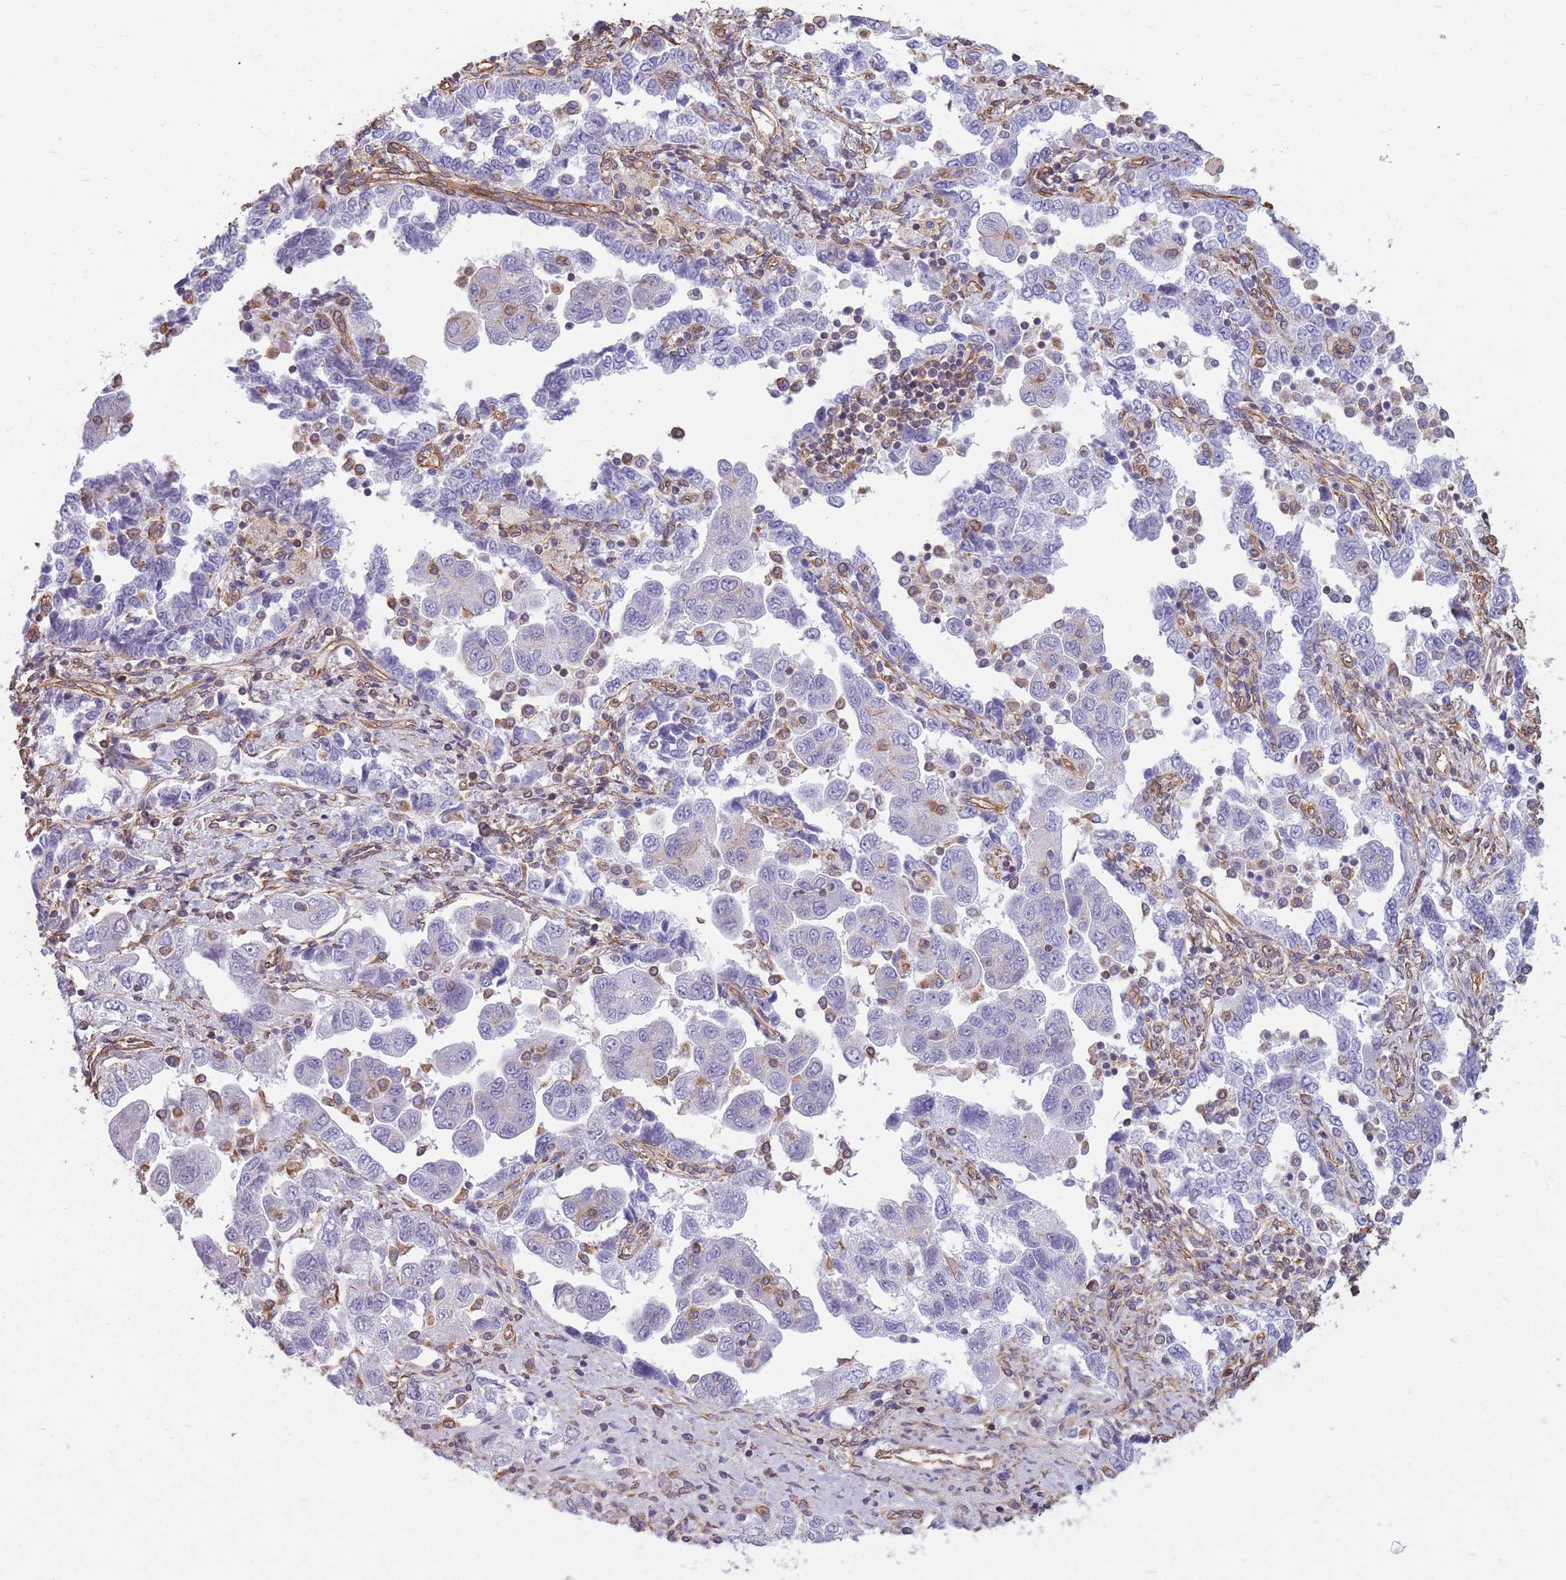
{"staining": {"intensity": "negative", "quantity": "none", "location": "none"}, "tissue": "ovarian cancer", "cell_type": "Tumor cells", "image_type": "cancer", "snomed": [{"axis": "morphology", "description": "Carcinoma, NOS"}, {"axis": "morphology", "description": "Cystadenocarcinoma, serous, NOS"}, {"axis": "topography", "description": "Ovary"}], "caption": "Immunohistochemical staining of human ovarian cancer reveals no significant positivity in tumor cells.", "gene": "ADD1", "patient": {"sex": "female", "age": 69}}